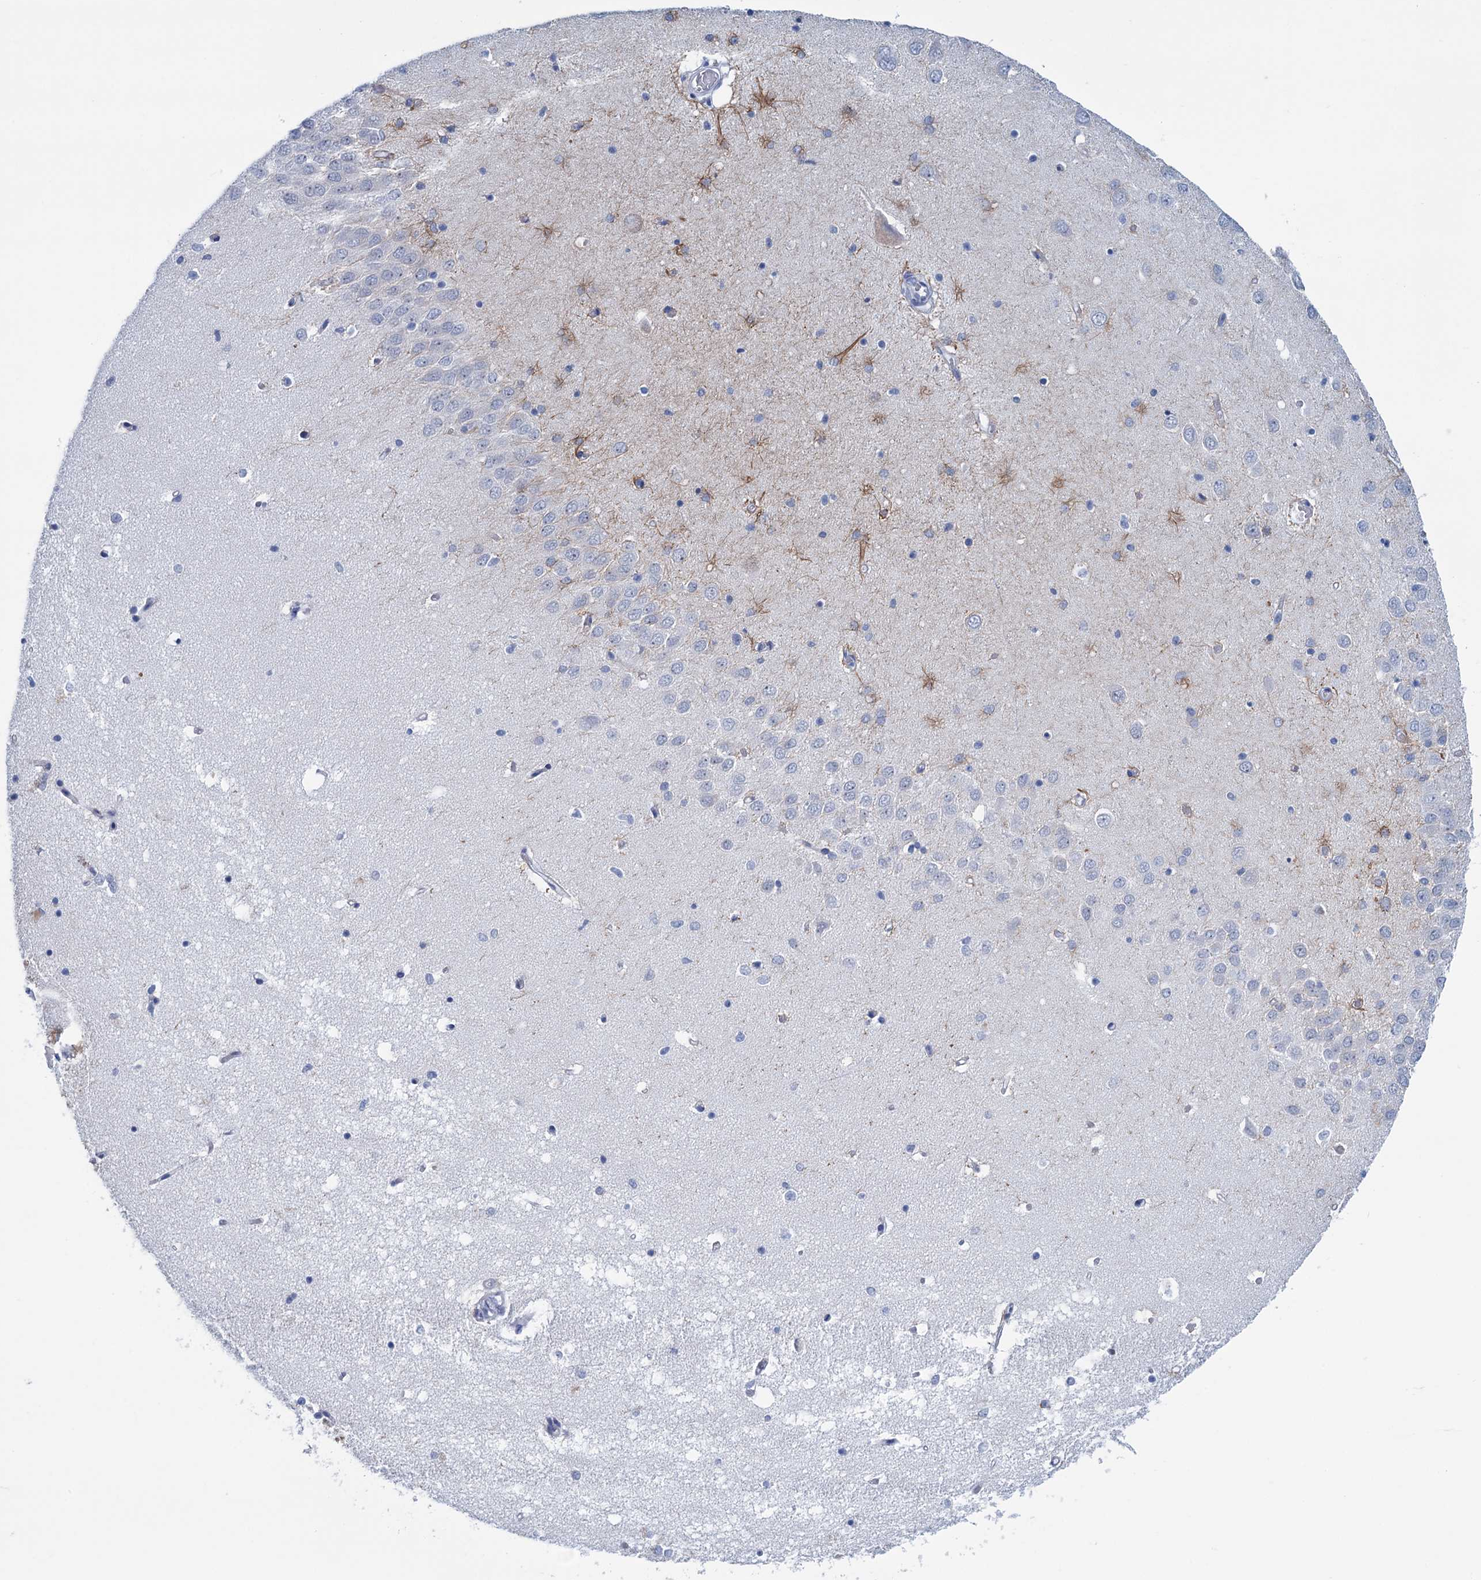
{"staining": {"intensity": "negative", "quantity": "none", "location": "none"}, "tissue": "hippocampus", "cell_type": "Glial cells", "image_type": "normal", "snomed": [{"axis": "morphology", "description": "Normal tissue, NOS"}, {"axis": "topography", "description": "Hippocampus"}], "caption": "An image of hippocampus stained for a protein exhibits no brown staining in glial cells.", "gene": "MYOZ3", "patient": {"sex": "male", "age": 70}}